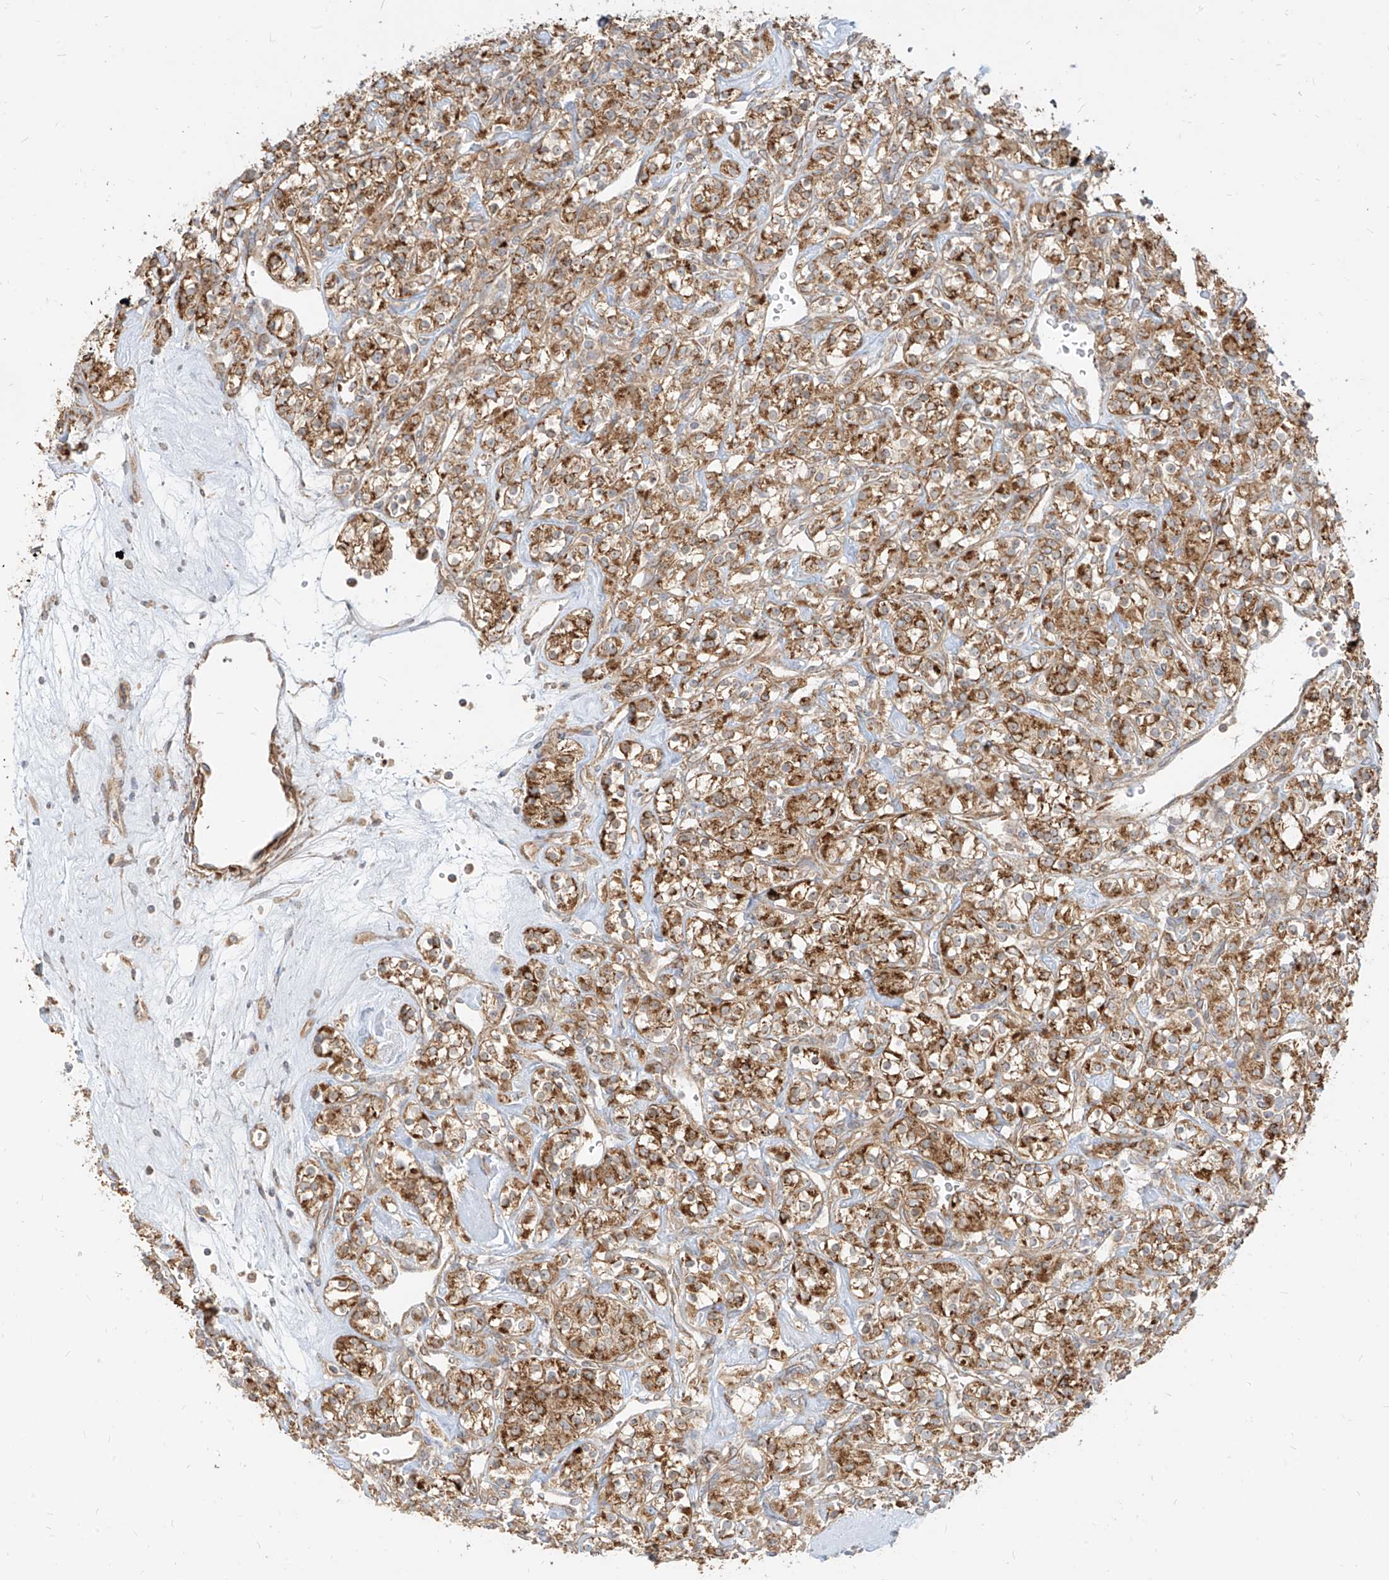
{"staining": {"intensity": "strong", "quantity": ">75%", "location": "cytoplasmic/membranous"}, "tissue": "renal cancer", "cell_type": "Tumor cells", "image_type": "cancer", "snomed": [{"axis": "morphology", "description": "Adenocarcinoma, NOS"}, {"axis": "topography", "description": "Kidney"}], "caption": "Adenocarcinoma (renal) stained with a protein marker demonstrates strong staining in tumor cells.", "gene": "PLCL1", "patient": {"sex": "male", "age": 77}}